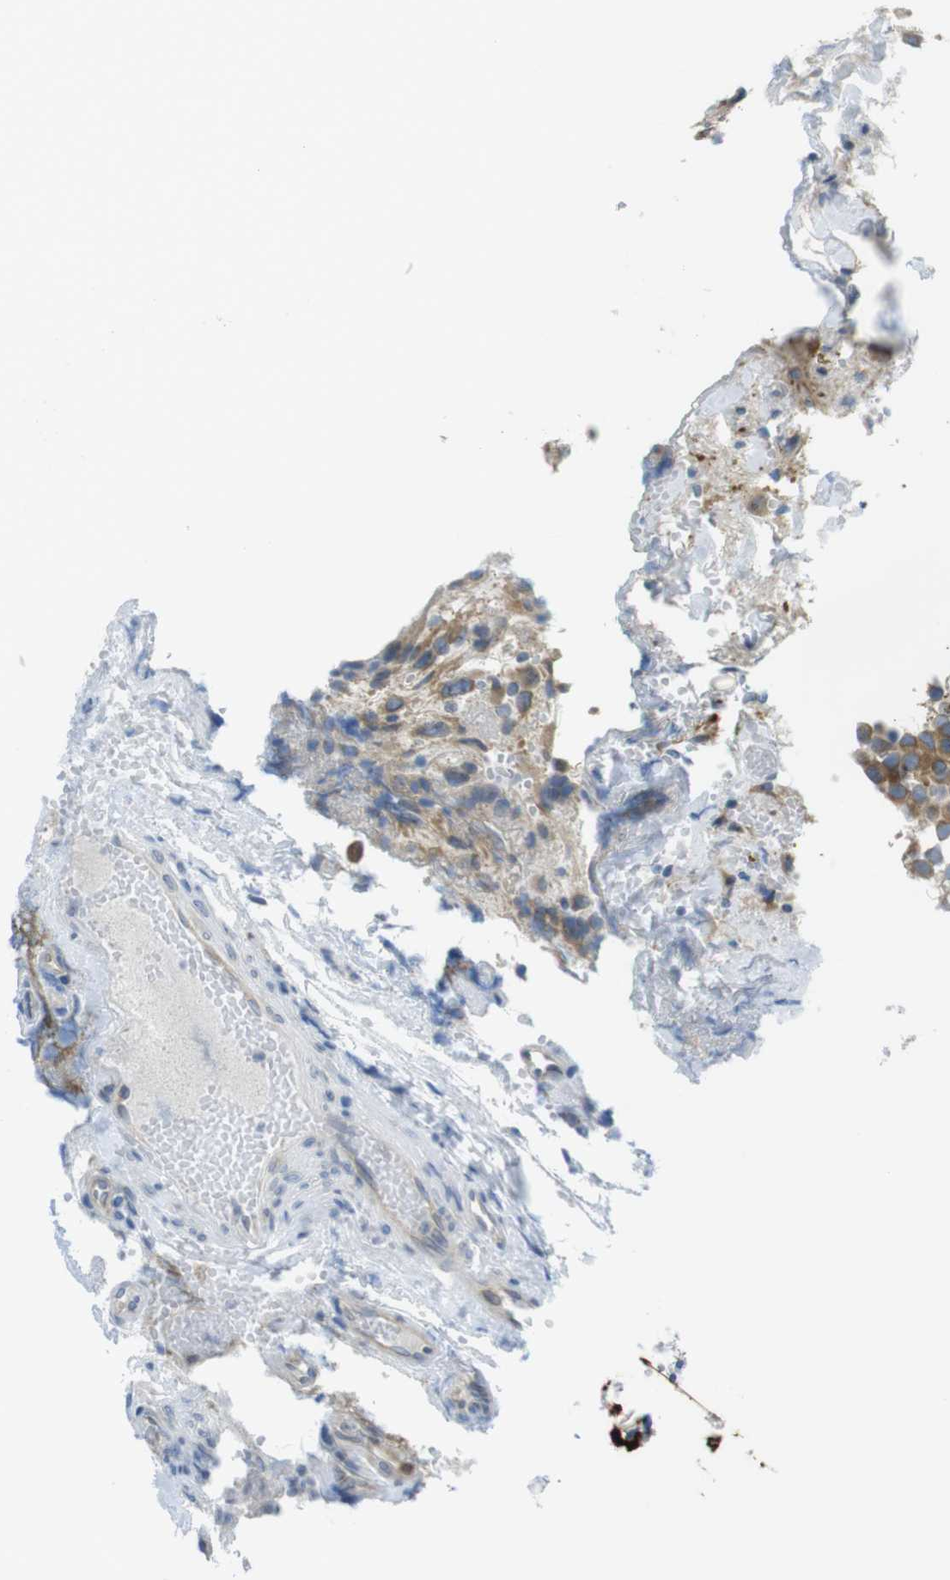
{"staining": {"intensity": "moderate", "quantity": "25%-75%", "location": "cytoplasmic/membranous"}, "tissue": "glioma", "cell_type": "Tumor cells", "image_type": "cancer", "snomed": [{"axis": "morphology", "description": "Glioma, malignant, High grade"}, {"axis": "topography", "description": "Brain"}], "caption": "This is an image of immunohistochemistry (IHC) staining of glioma, which shows moderate positivity in the cytoplasmic/membranous of tumor cells.", "gene": "CLPTM1L", "patient": {"sex": "male", "age": 32}}